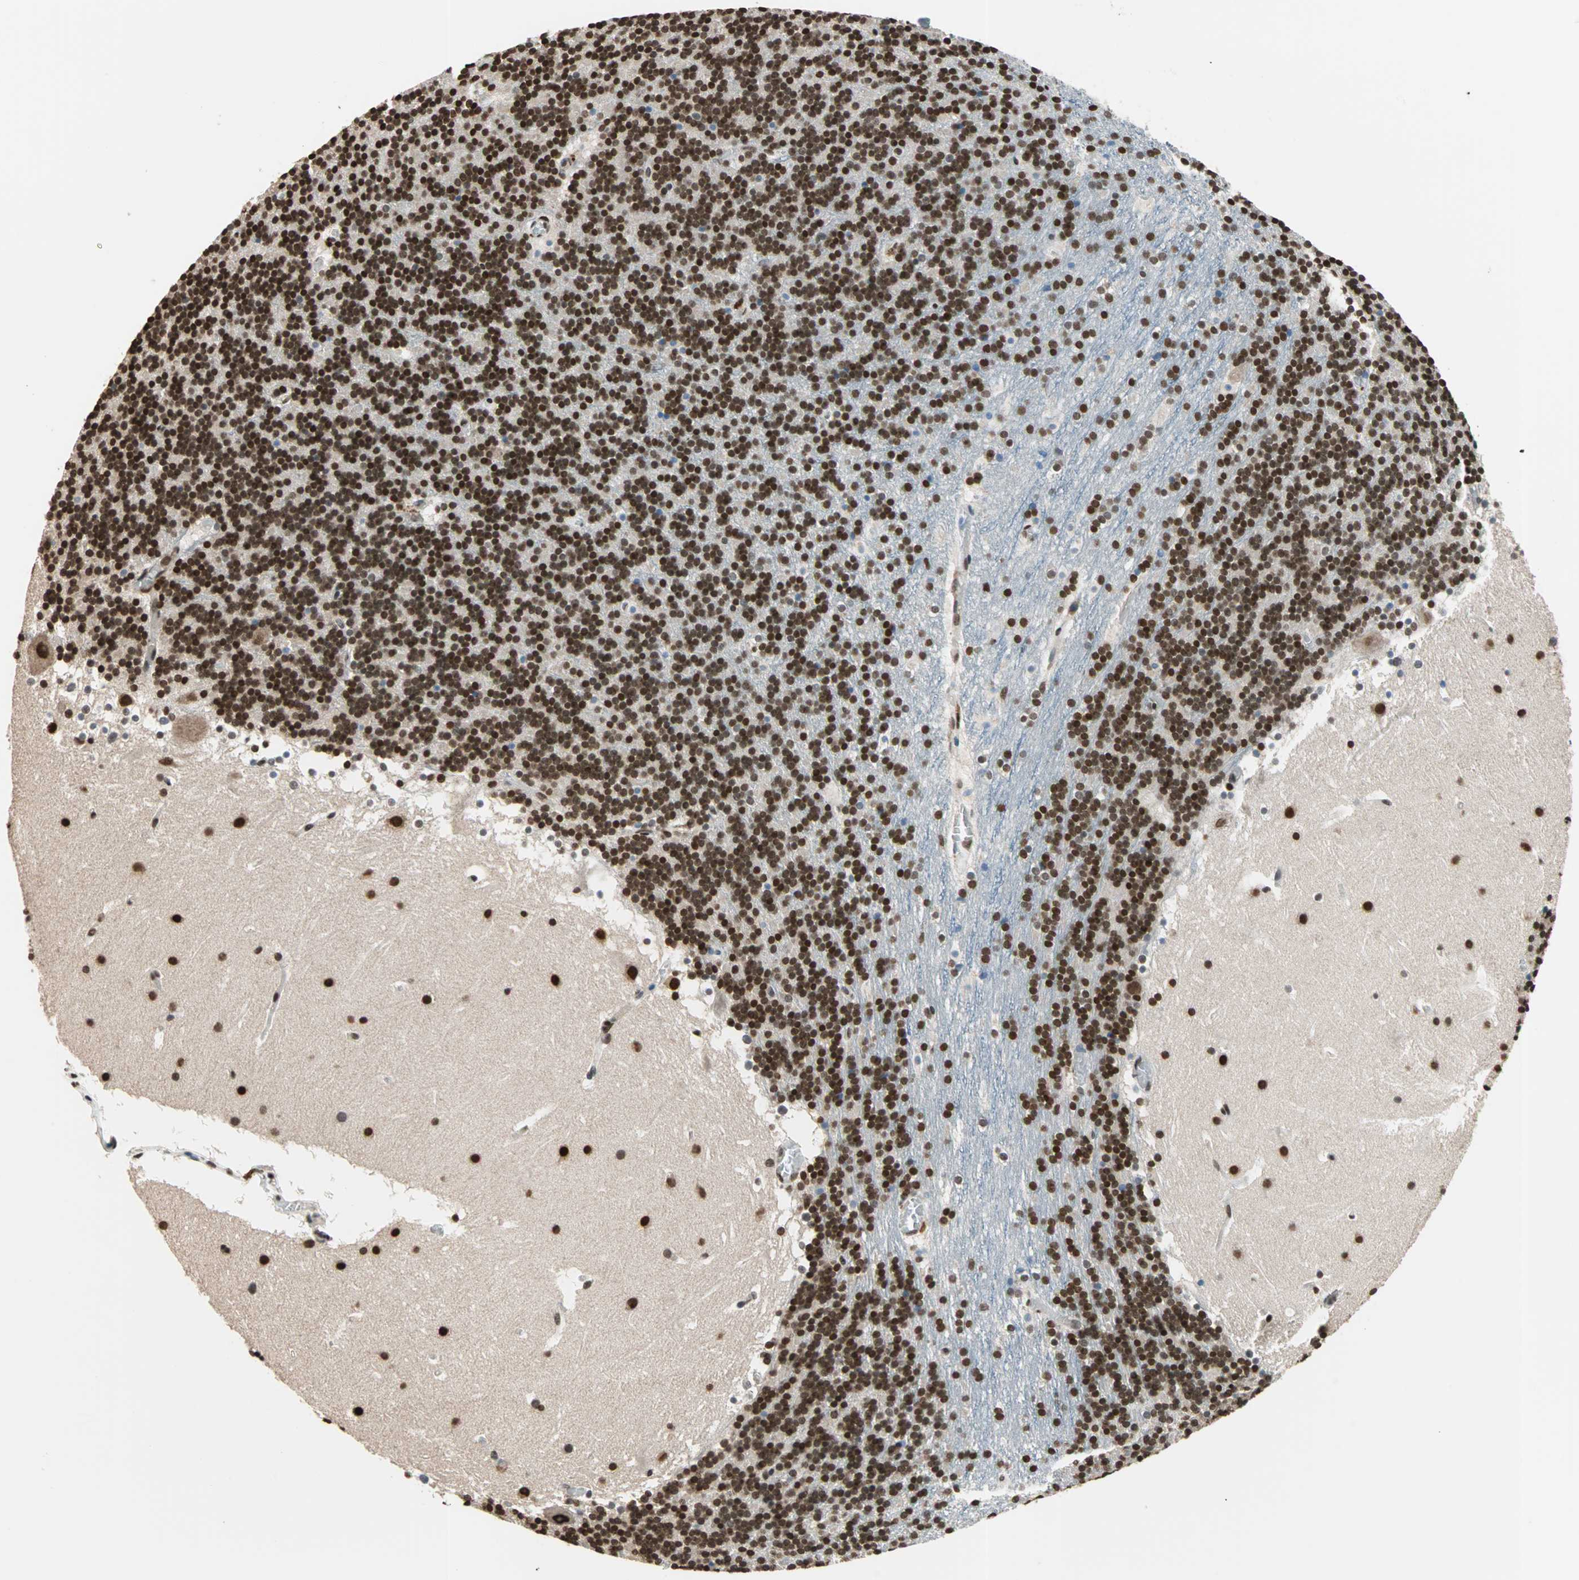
{"staining": {"intensity": "strong", "quantity": ">75%", "location": "nuclear"}, "tissue": "cerebellum", "cell_type": "Cells in granular layer", "image_type": "normal", "snomed": [{"axis": "morphology", "description": "Normal tissue, NOS"}, {"axis": "topography", "description": "Cerebellum"}], "caption": "This histopathology image exhibits immunohistochemistry staining of benign human cerebellum, with high strong nuclear expression in about >75% of cells in granular layer.", "gene": "DAZAP1", "patient": {"sex": "male", "age": 45}}